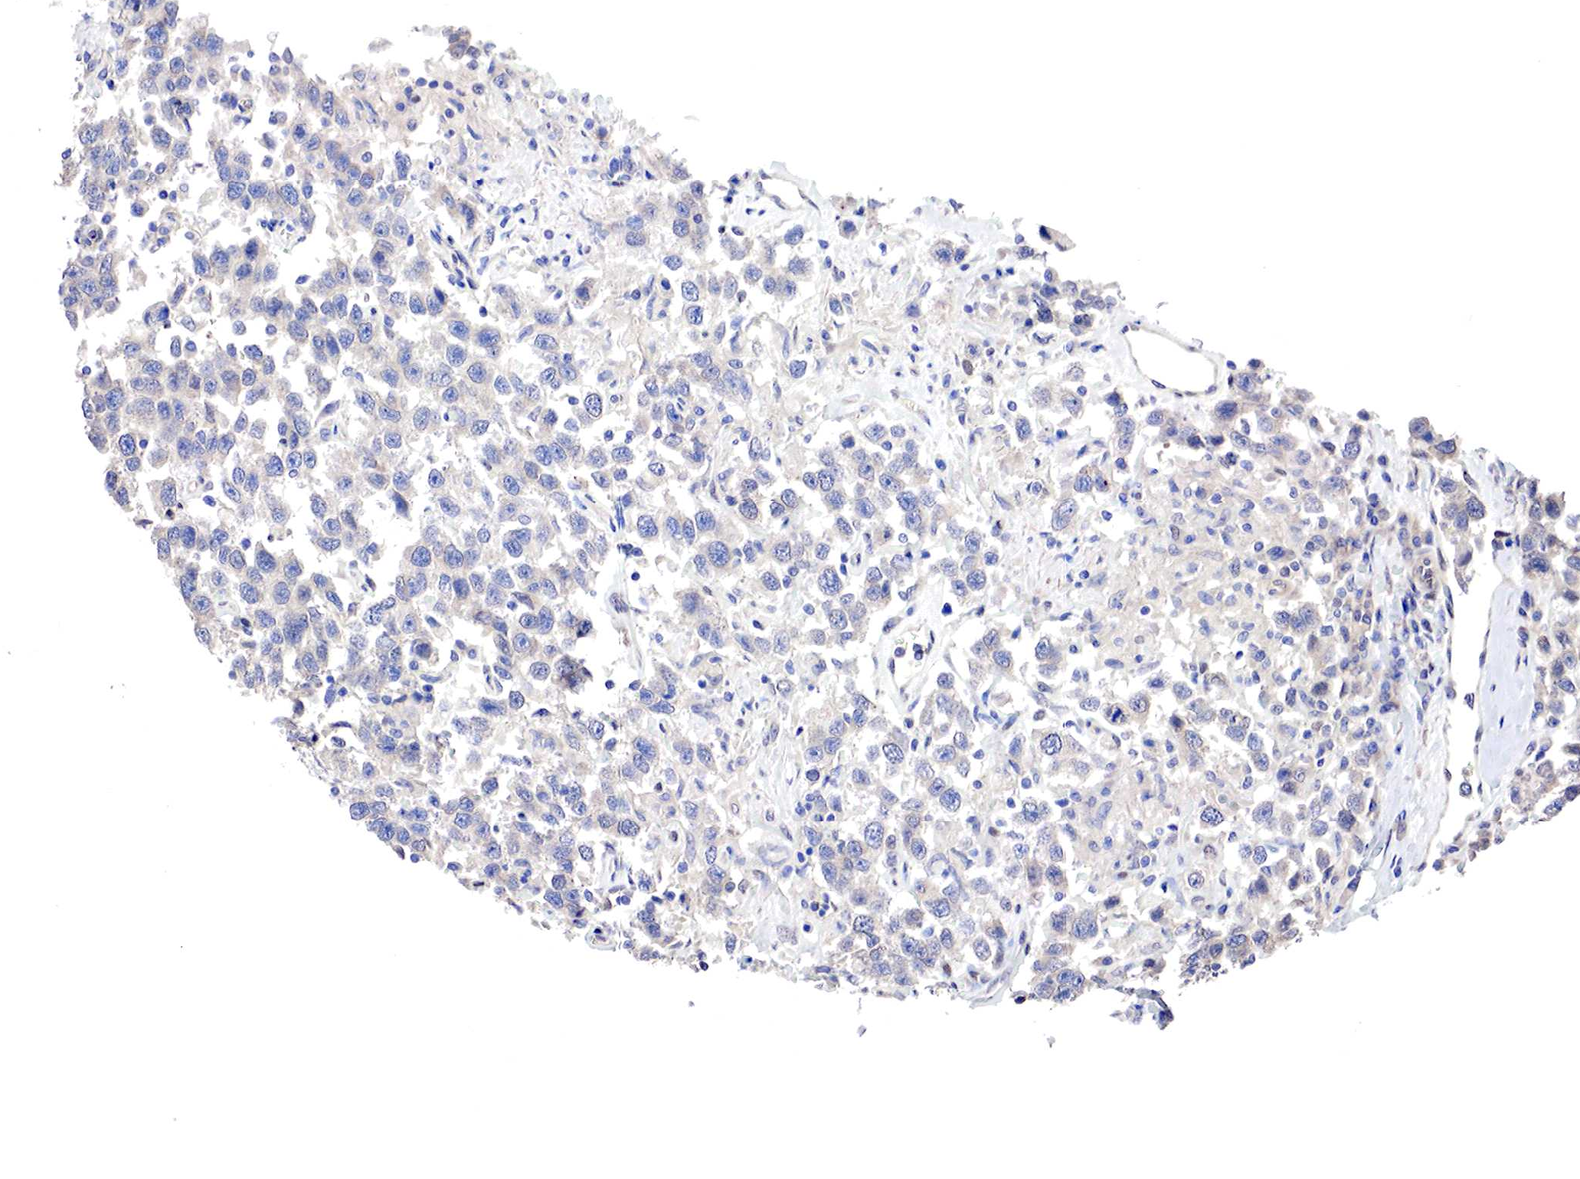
{"staining": {"intensity": "negative", "quantity": "none", "location": "none"}, "tissue": "testis cancer", "cell_type": "Tumor cells", "image_type": "cancer", "snomed": [{"axis": "morphology", "description": "Seminoma, NOS"}, {"axis": "topography", "description": "Testis"}], "caption": "Tumor cells show no significant protein positivity in testis cancer (seminoma).", "gene": "PABIR2", "patient": {"sex": "male", "age": 41}}